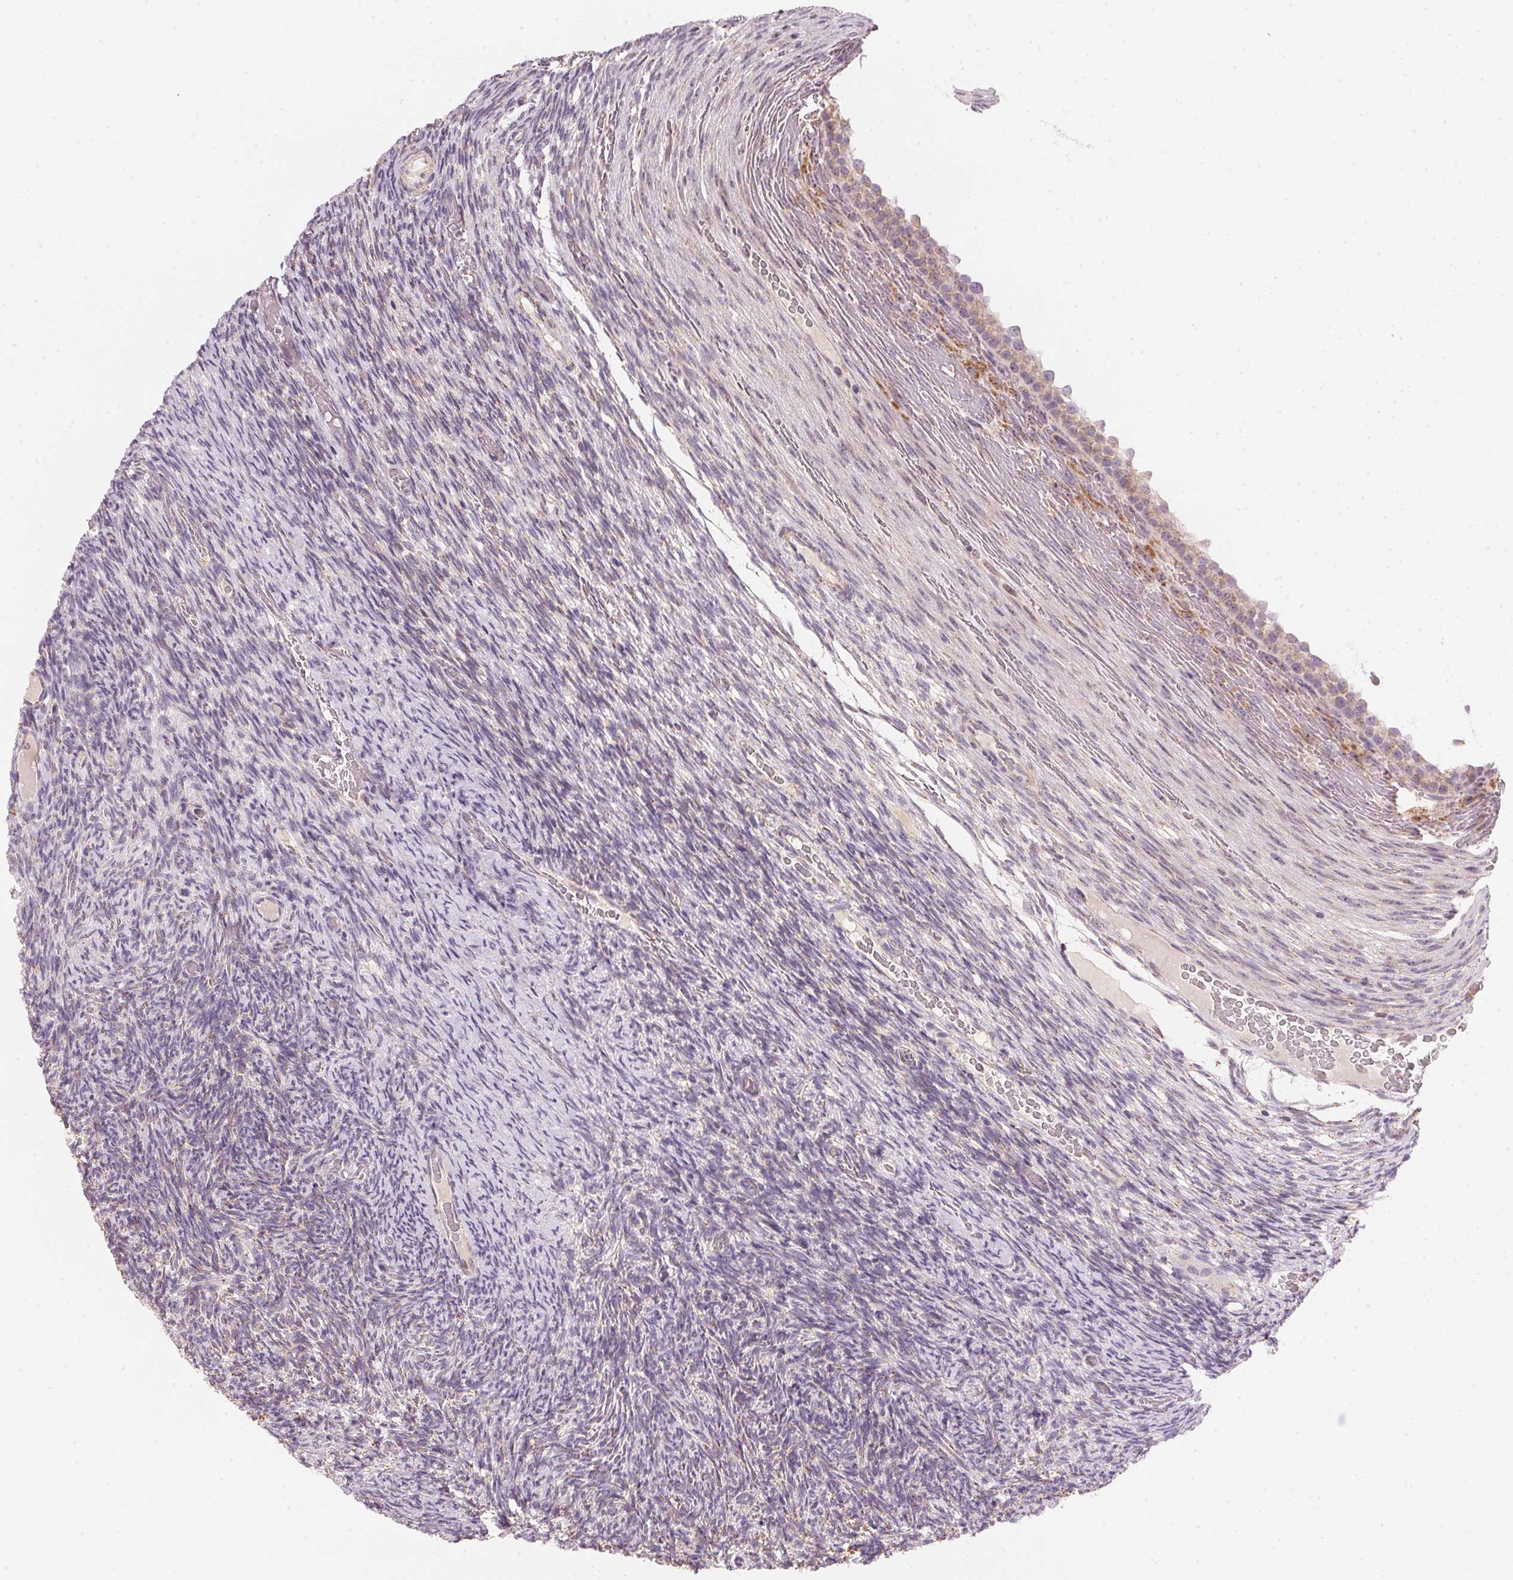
{"staining": {"intensity": "moderate", "quantity": "25%-75%", "location": "cytoplasmic/membranous"}, "tissue": "ovary", "cell_type": "Follicle cells", "image_type": "normal", "snomed": [{"axis": "morphology", "description": "Normal tissue, NOS"}, {"axis": "topography", "description": "Ovary"}], "caption": "Moderate cytoplasmic/membranous positivity for a protein is identified in about 25%-75% of follicle cells of normal ovary using immunohistochemistry (IHC).", "gene": "COQ7", "patient": {"sex": "female", "age": 34}}